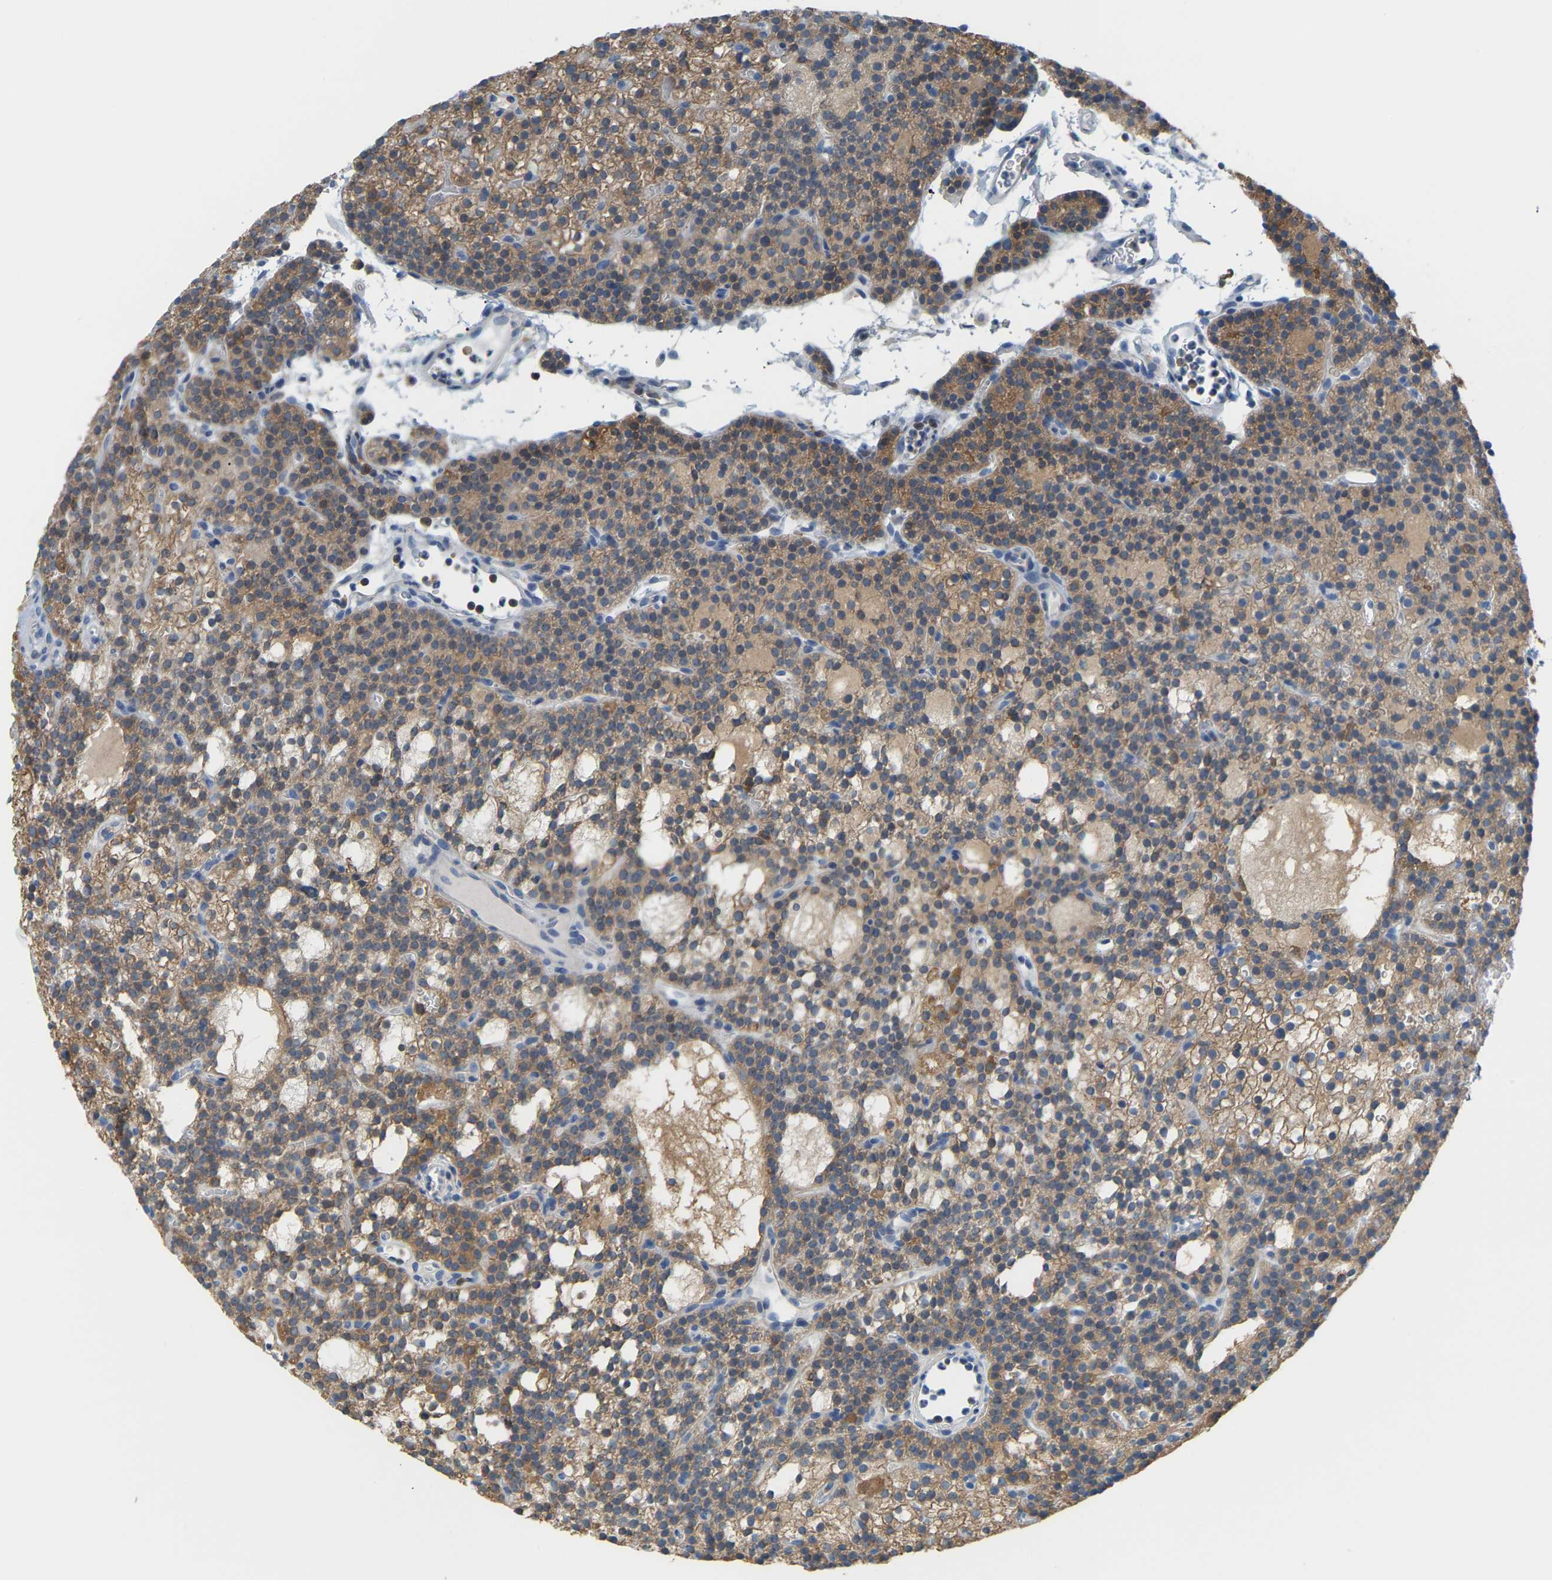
{"staining": {"intensity": "moderate", "quantity": ">75%", "location": "cytoplasmic/membranous"}, "tissue": "parathyroid gland", "cell_type": "Glandular cells", "image_type": "normal", "snomed": [{"axis": "morphology", "description": "Normal tissue, NOS"}, {"axis": "morphology", "description": "Adenoma, NOS"}, {"axis": "topography", "description": "Parathyroid gland"}], "caption": "DAB (3,3'-diaminobenzidine) immunohistochemical staining of benign human parathyroid gland displays moderate cytoplasmic/membranous protein staining in about >75% of glandular cells.", "gene": "CROT", "patient": {"sex": "female", "age": 74}}